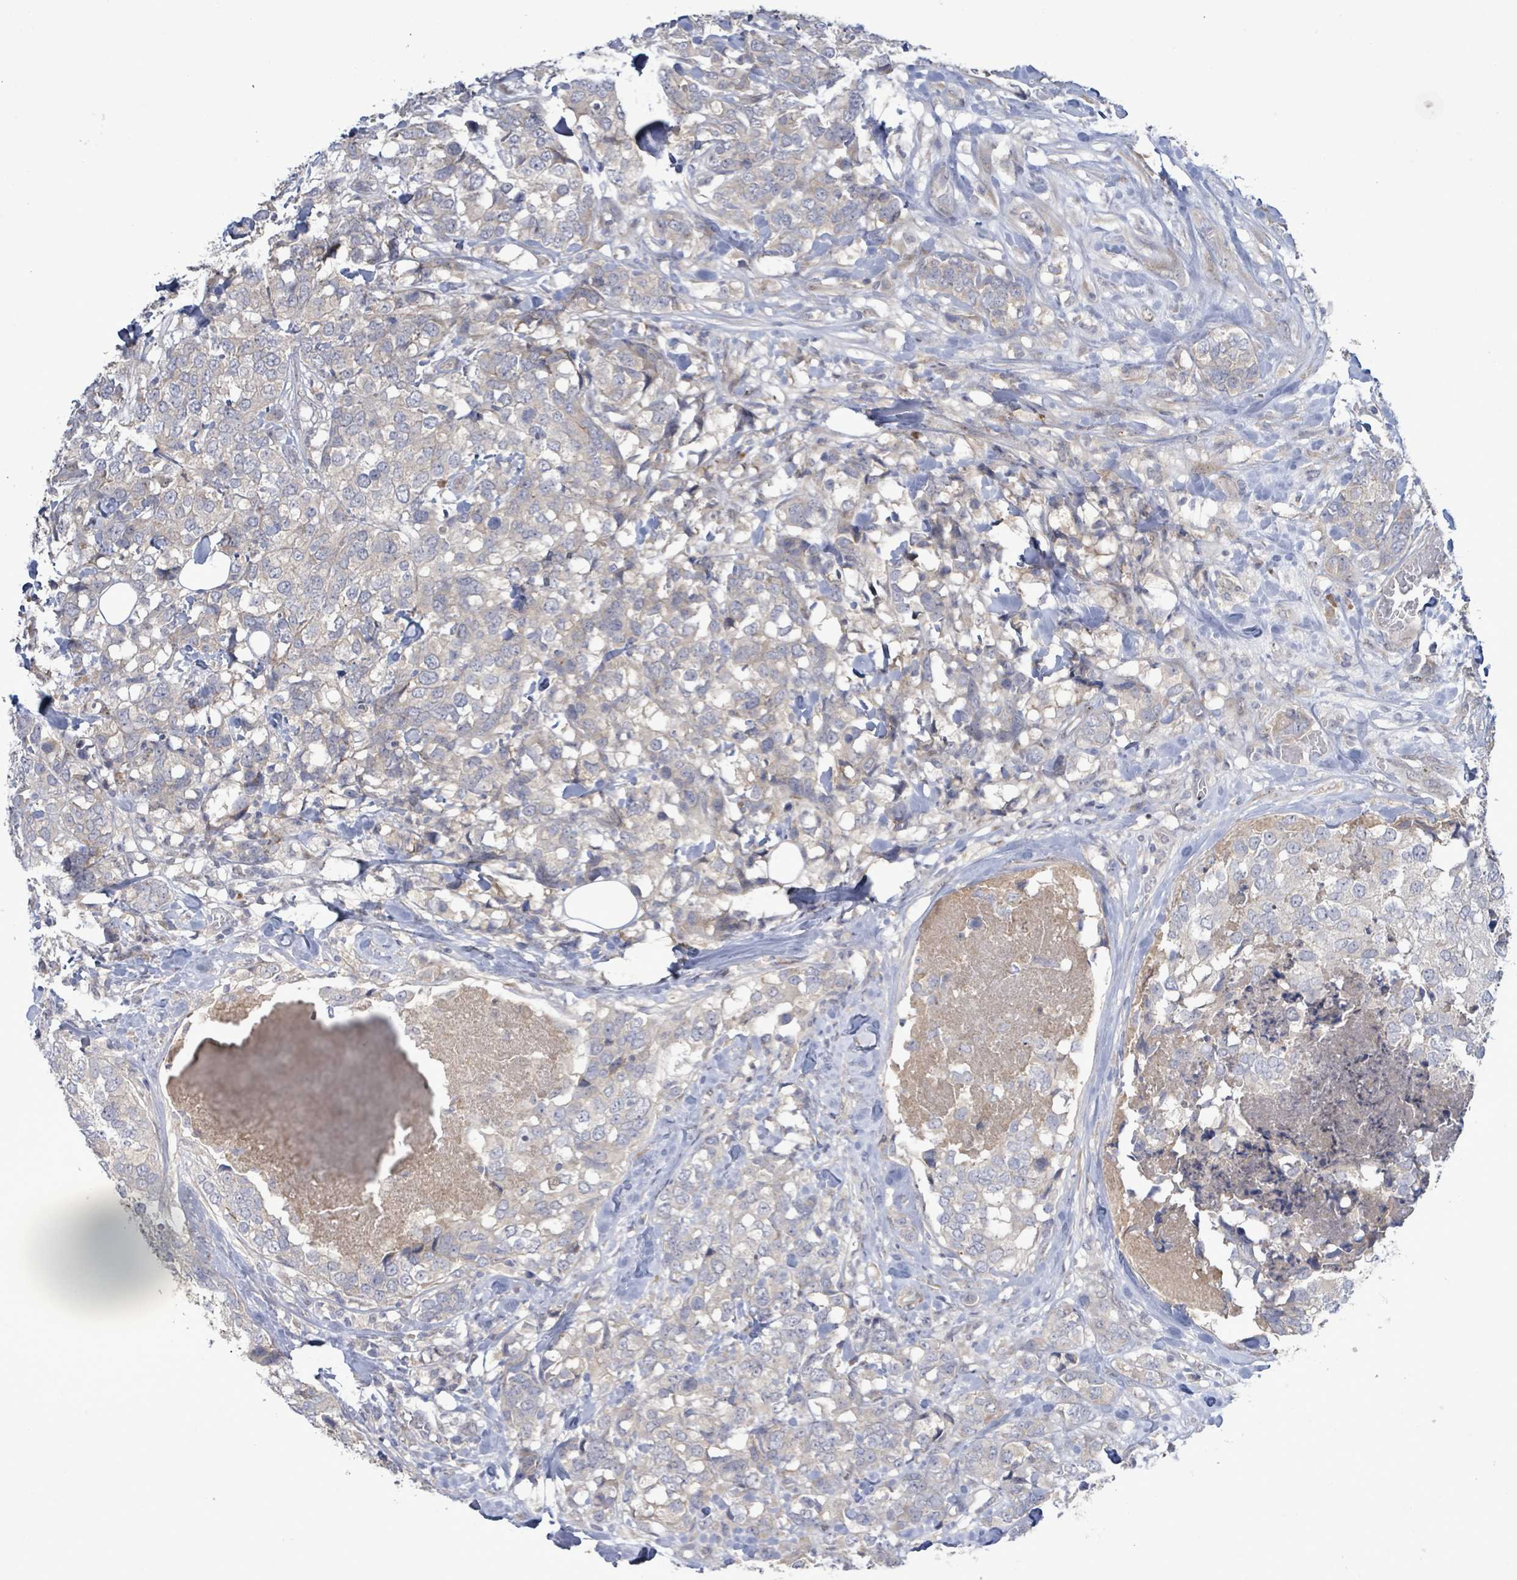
{"staining": {"intensity": "negative", "quantity": "none", "location": "none"}, "tissue": "breast cancer", "cell_type": "Tumor cells", "image_type": "cancer", "snomed": [{"axis": "morphology", "description": "Lobular carcinoma"}, {"axis": "topography", "description": "Breast"}], "caption": "This is a micrograph of immunohistochemistry (IHC) staining of breast cancer, which shows no positivity in tumor cells.", "gene": "SLIT3", "patient": {"sex": "female", "age": 59}}